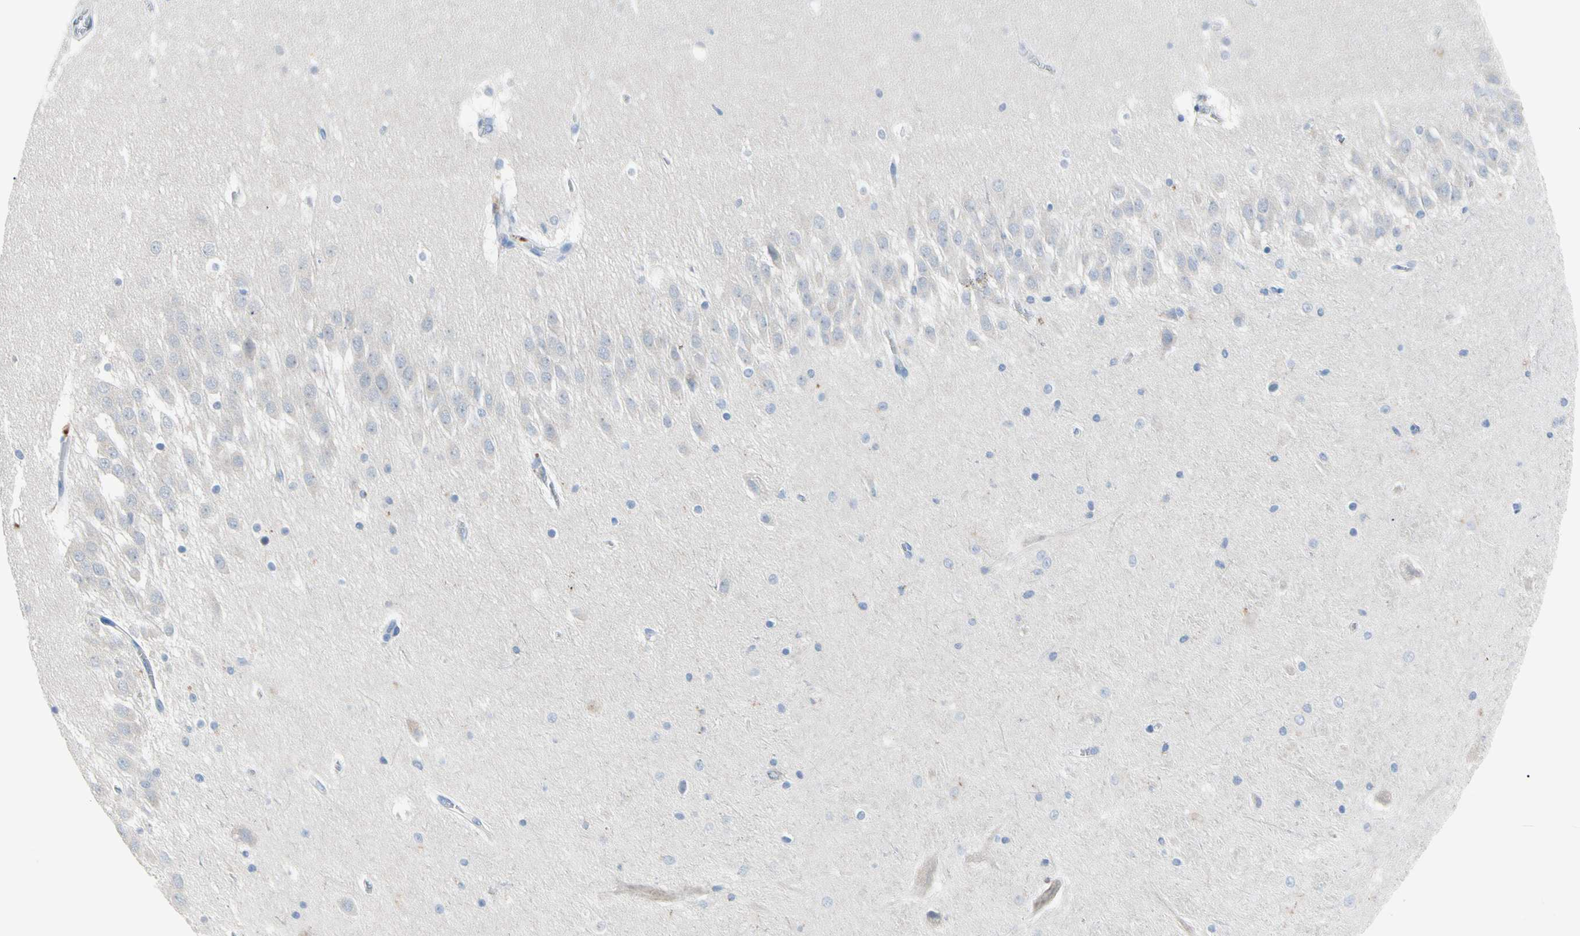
{"staining": {"intensity": "negative", "quantity": "none", "location": "none"}, "tissue": "hippocampus", "cell_type": "Glial cells", "image_type": "normal", "snomed": [{"axis": "morphology", "description": "Normal tissue, NOS"}, {"axis": "topography", "description": "Hippocampus"}], "caption": "DAB (3,3'-diaminobenzidine) immunohistochemical staining of benign hippocampus demonstrates no significant positivity in glial cells.", "gene": "RETSAT", "patient": {"sex": "male", "age": 45}}